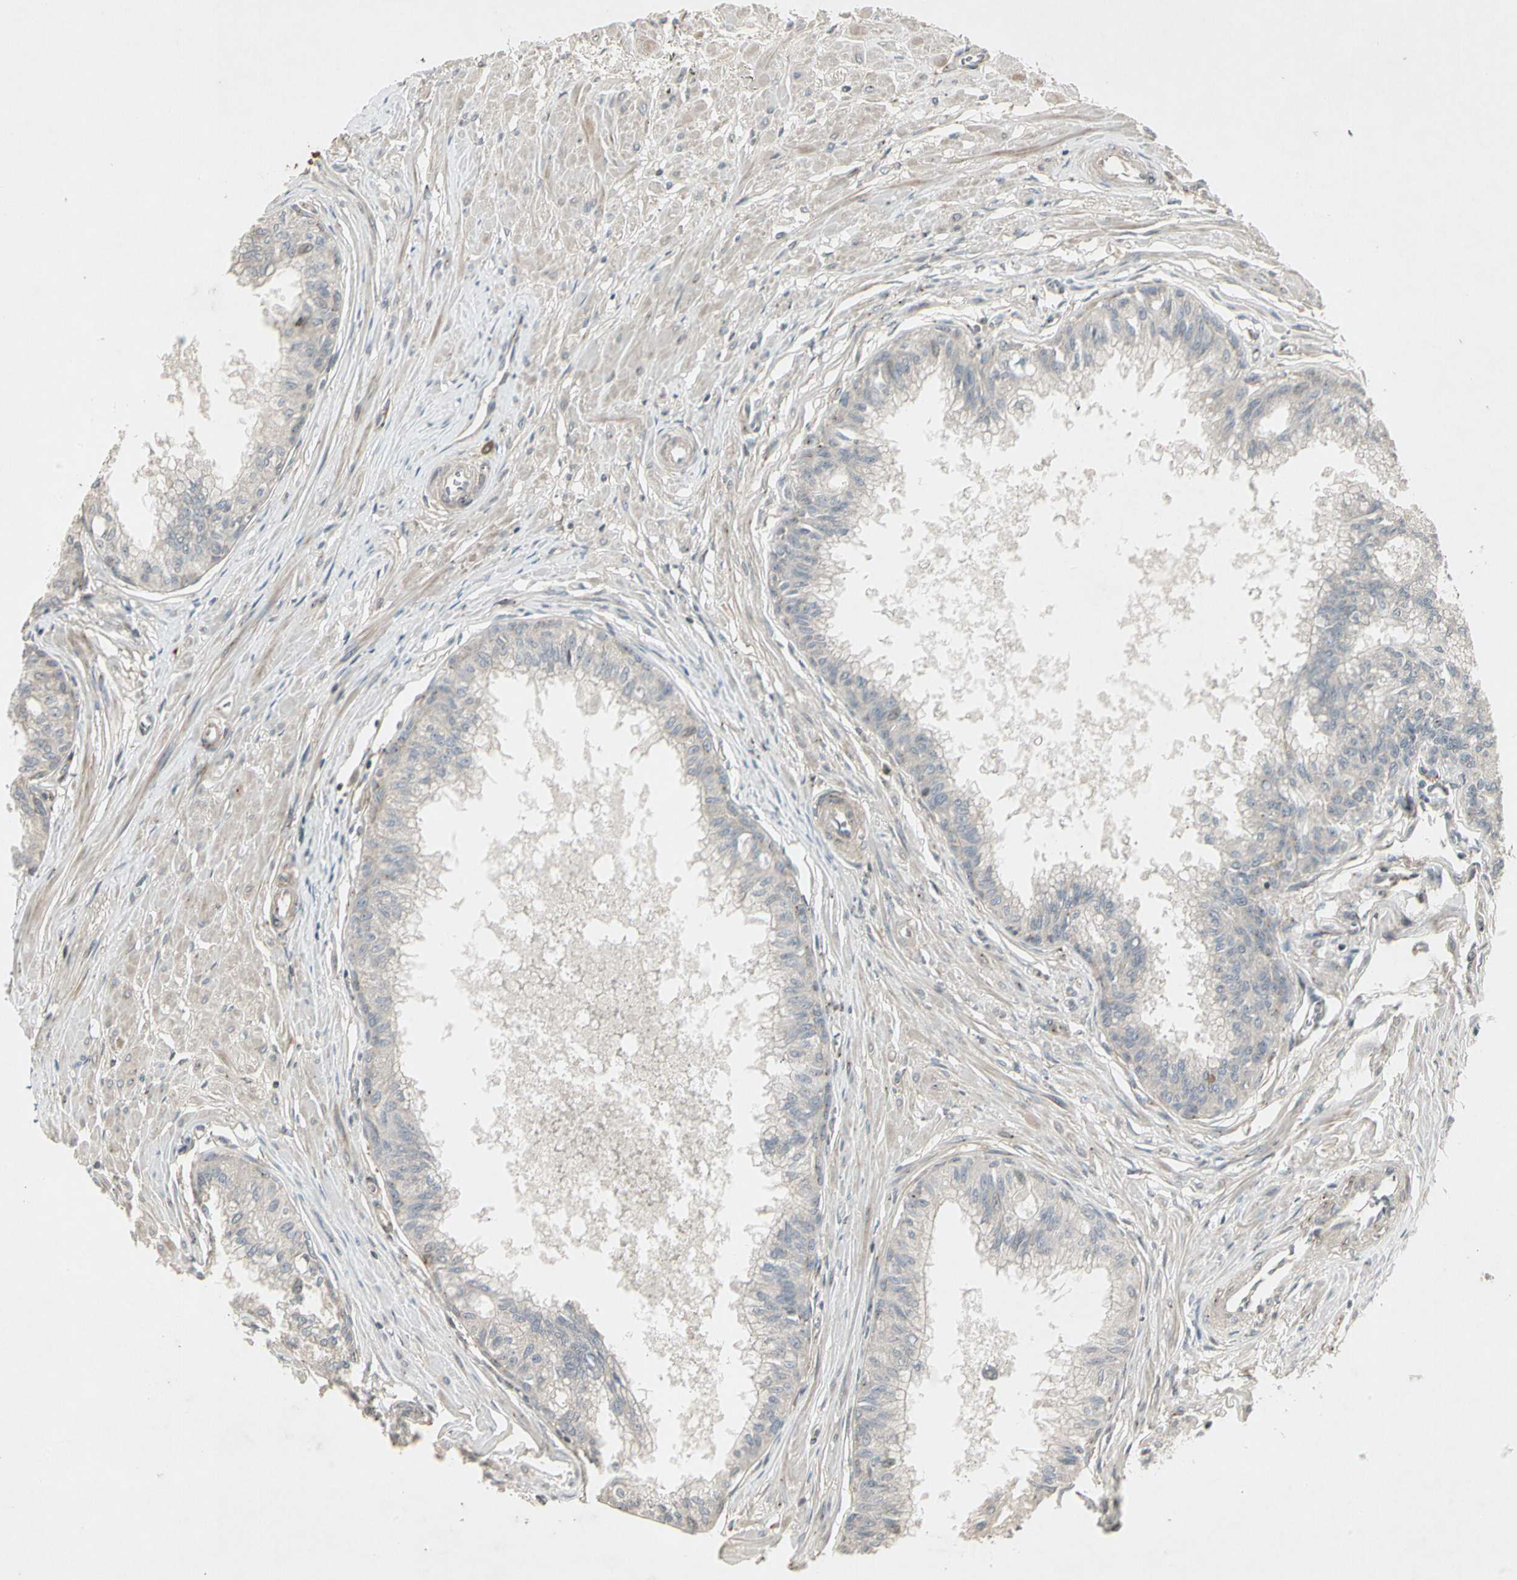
{"staining": {"intensity": "weak", "quantity": ">75%", "location": "cytoplasmic/membranous"}, "tissue": "prostate", "cell_type": "Glandular cells", "image_type": "normal", "snomed": [{"axis": "morphology", "description": "Normal tissue, NOS"}, {"axis": "topography", "description": "Prostate"}, {"axis": "topography", "description": "Seminal veicle"}], "caption": "IHC micrograph of normal human prostate stained for a protein (brown), which displays low levels of weak cytoplasmic/membranous expression in about >75% of glandular cells.", "gene": "TEK", "patient": {"sex": "male", "age": 60}}